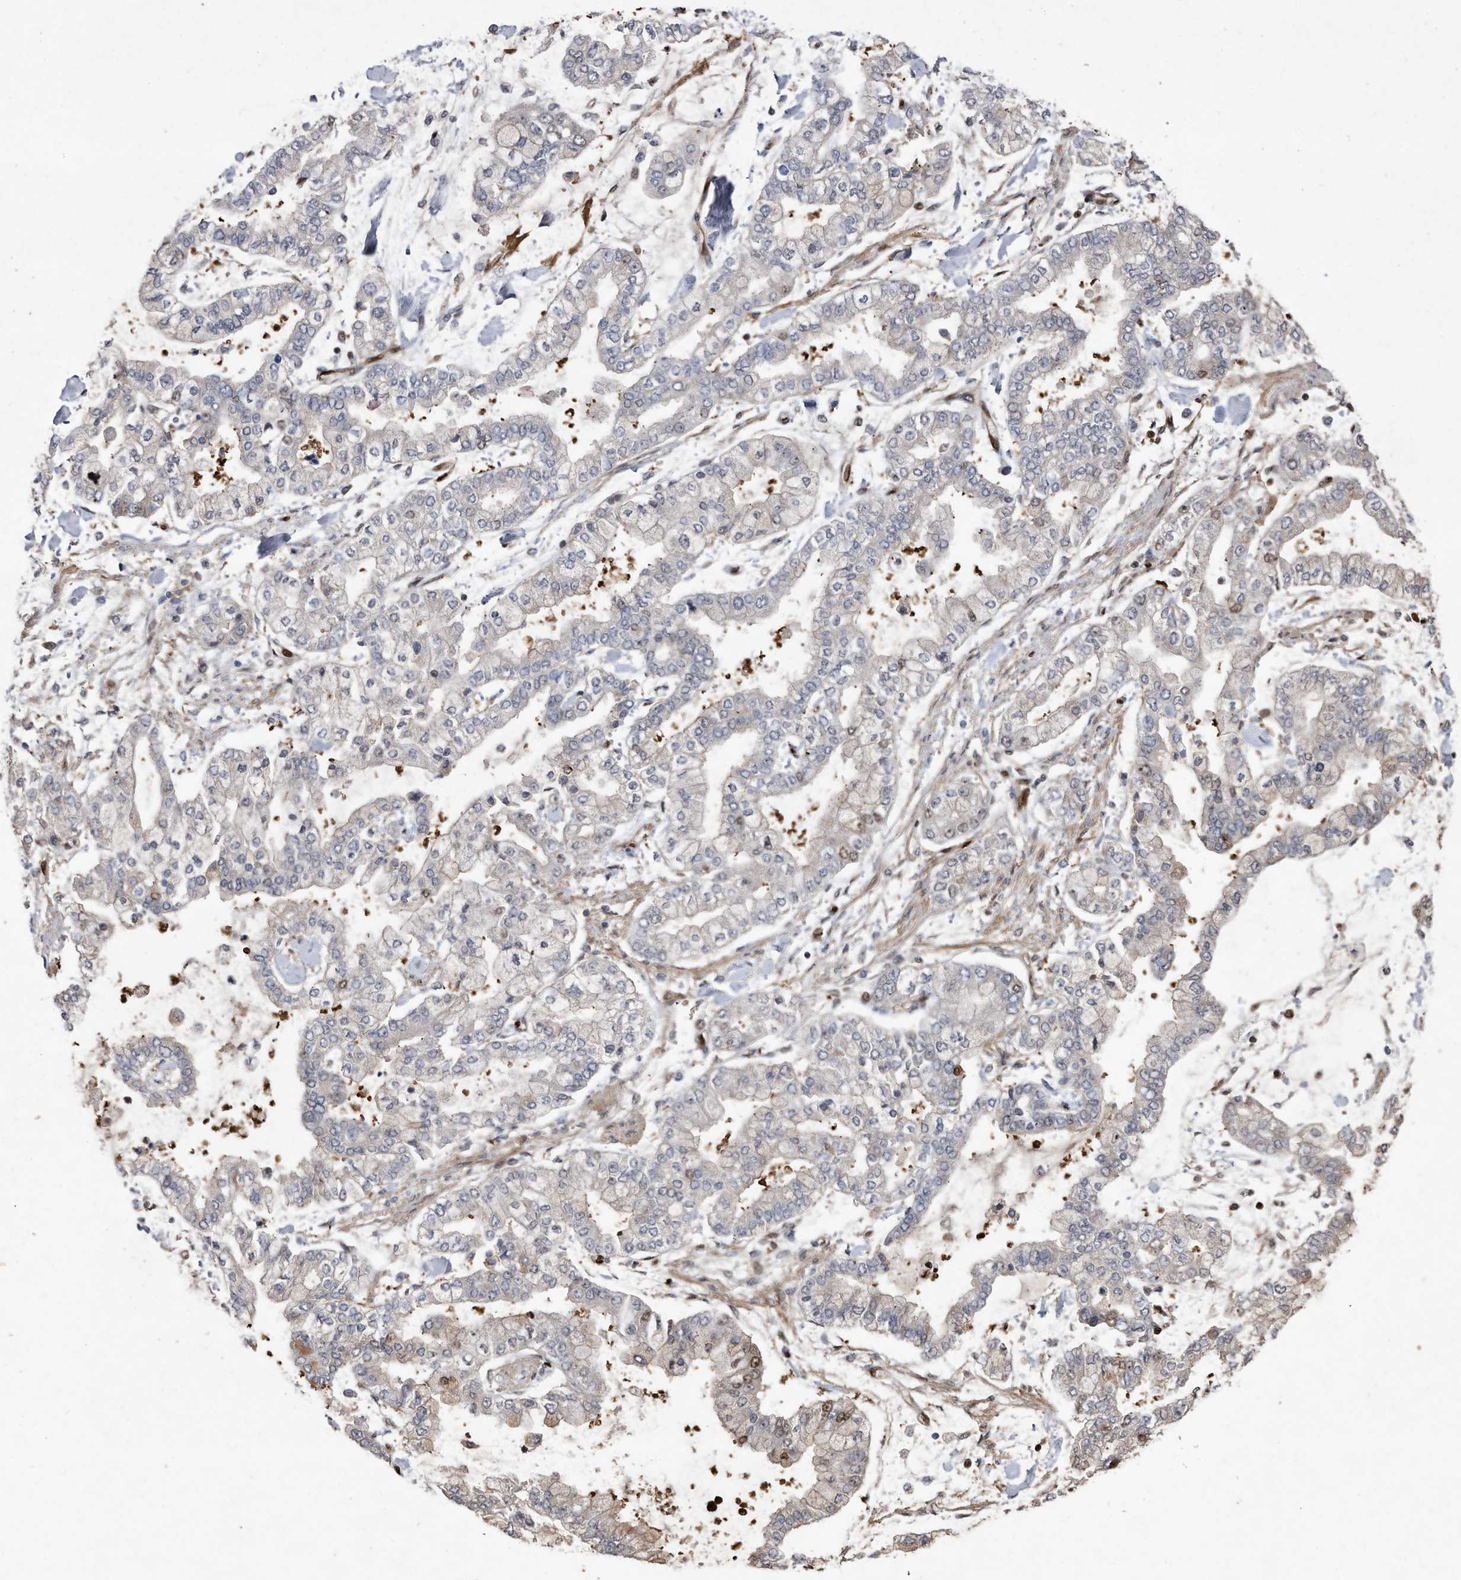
{"staining": {"intensity": "moderate", "quantity": "<25%", "location": "nuclear"}, "tissue": "stomach cancer", "cell_type": "Tumor cells", "image_type": "cancer", "snomed": [{"axis": "morphology", "description": "Normal tissue, NOS"}, {"axis": "morphology", "description": "Adenocarcinoma, NOS"}, {"axis": "topography", "description": "Stomach, upper"}, {"axis": "topography", "description": "Stomach"}], "caption": "Protein analysis of stomach adenocarcinoma tissue reveals moderate nuclear positivity in approximately <25% of tumor cells.", "gene": "RAD23B", "patient": {"sex": "male", "age": 76}}